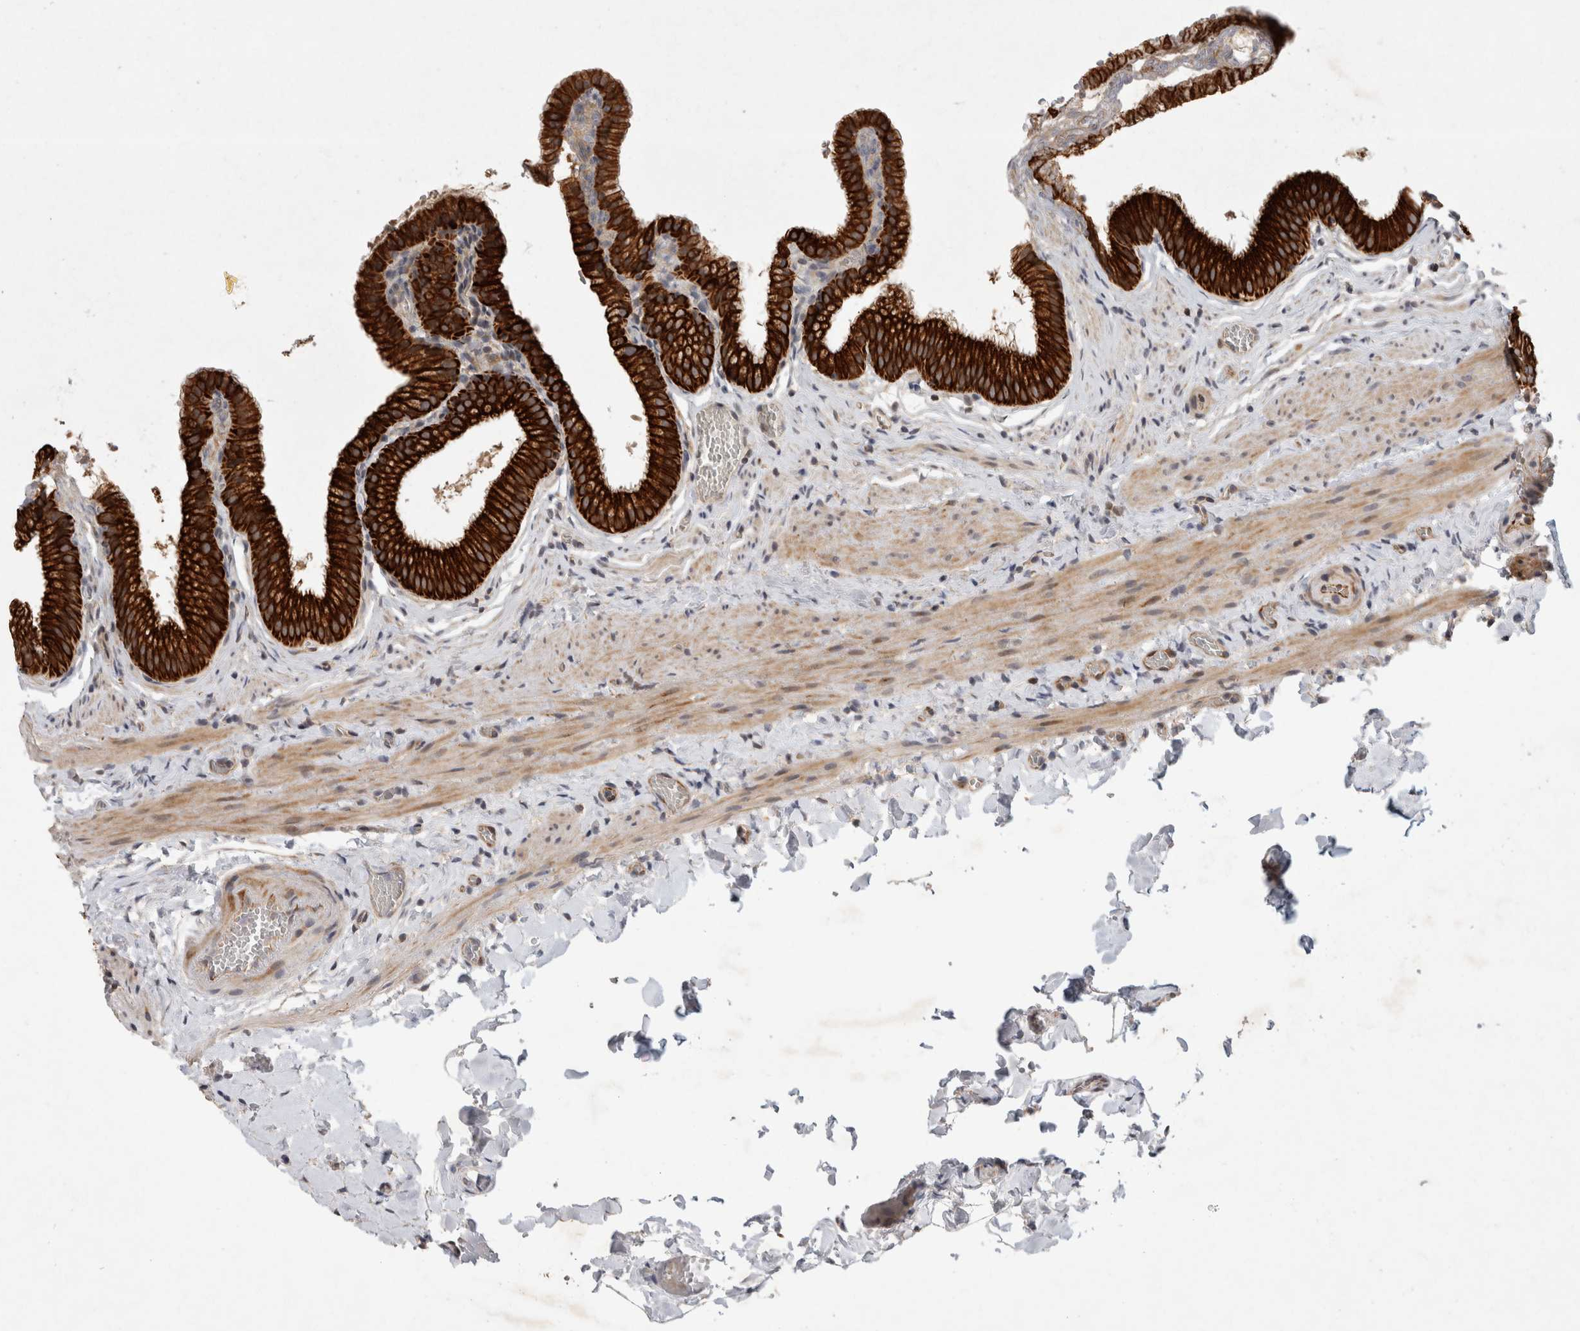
{"staining": {"intensity": "strong", "quantity": ">75%", "location": "cytoplasmic/membranous"}, "tissue": "gallbladder", "cell_type": "Glandular cells", "image_type": "normal", "snomed": [{"axis": "morphology", "description": "Normal tissue, NOS"}, {"axis": "topography", "description": "Gallbladder"}], "caption": "This image reveals normal gallbladder stained with IHC to label a protein in brown. The cytoplasmic/membranous of glandular cells show strong positivity for the protein. Nuclei are counter-stained blue.", "gene": "CRISPLD1", "patient": {"sex": "male", "age": 38}}